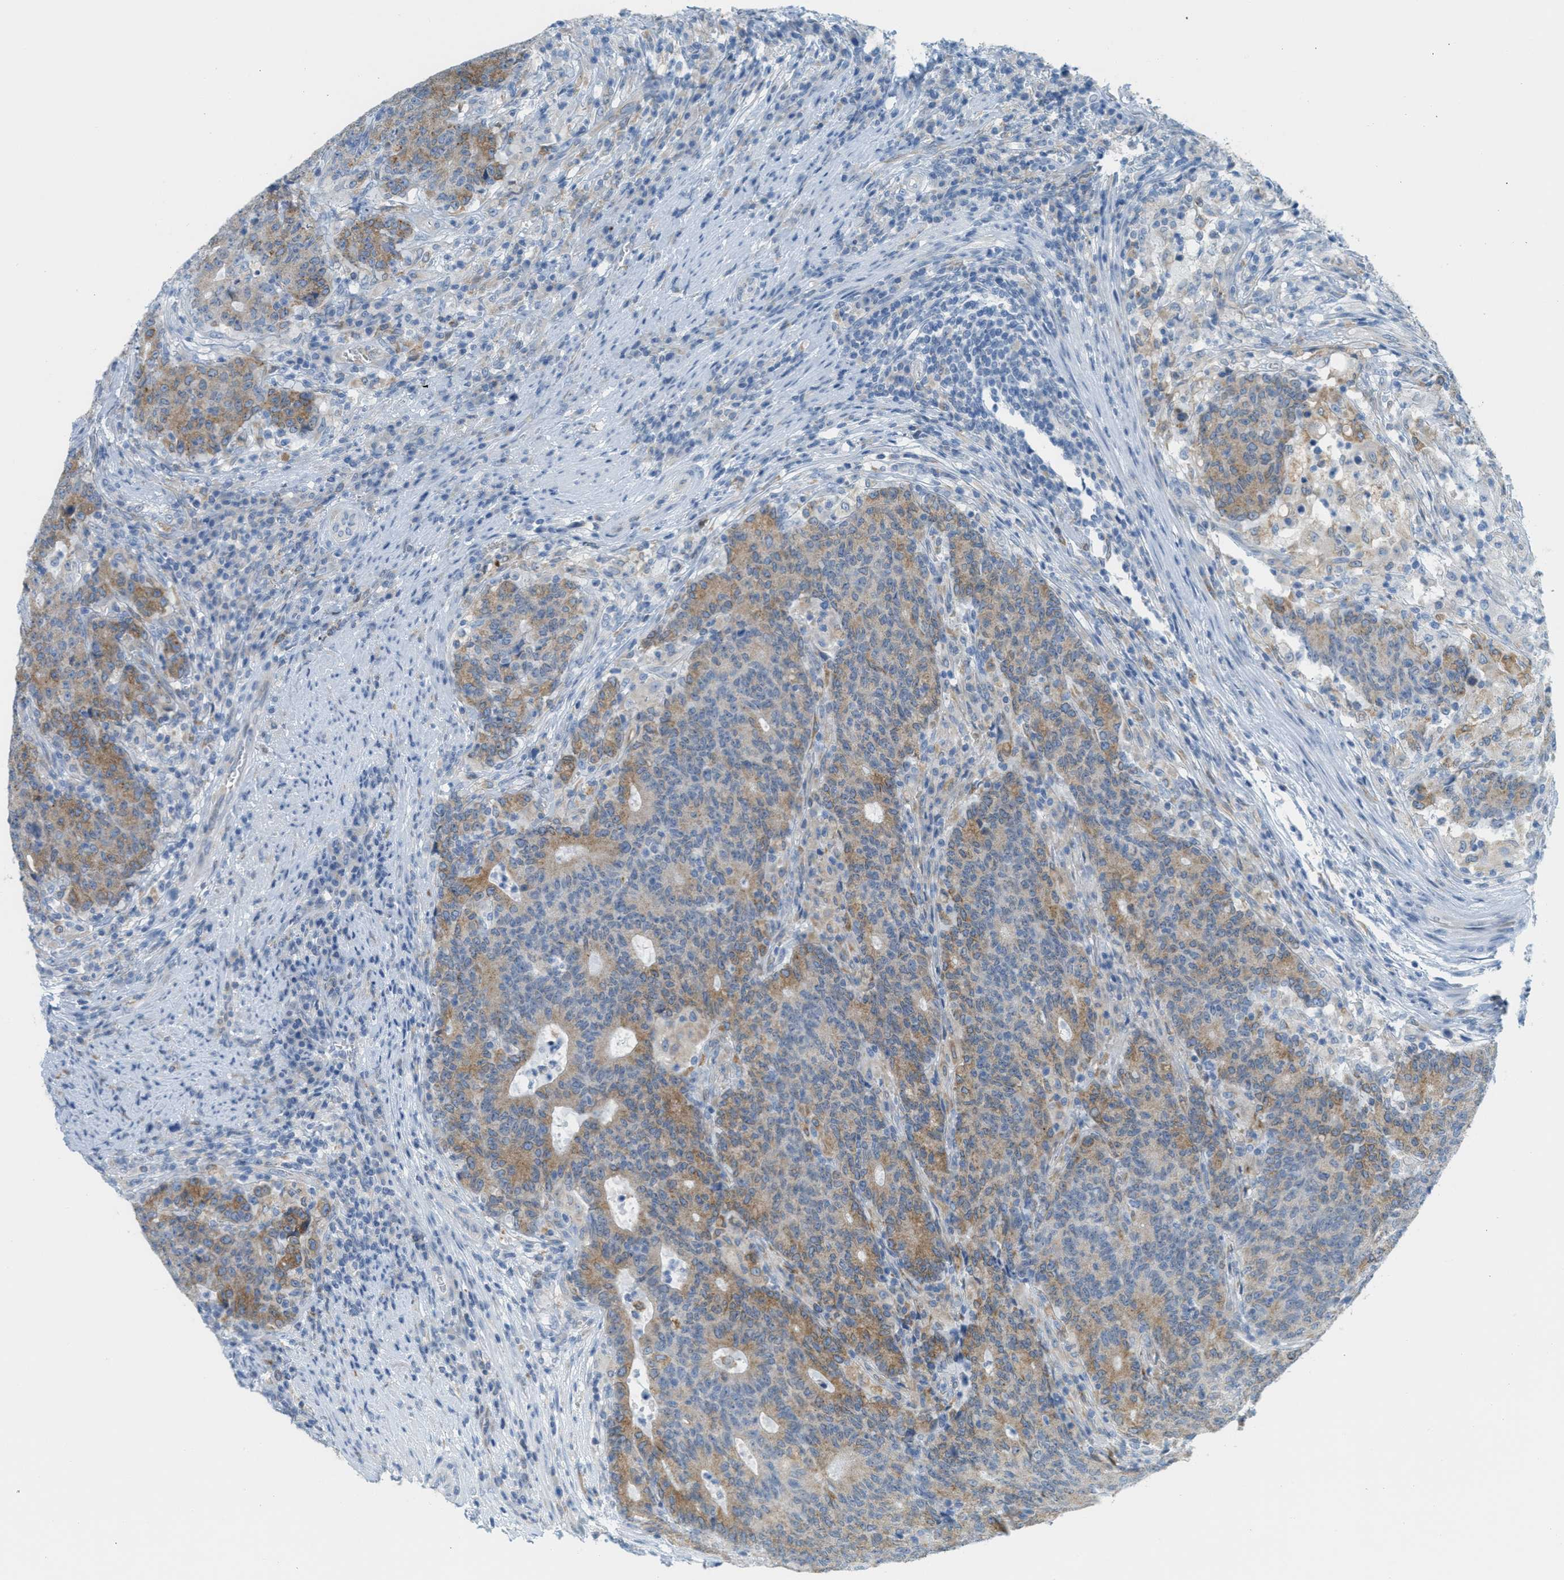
{"staining": {"intensity": "moderate", "quantity": "25%-75%", "location": "cytoplasmic/membranous"}, "tissue": "colorectal cancer", "cell_type": "Tumor cells", "image_type": "cancer", "snomed": [{"axis": "morphology", "description": "Normal tissue, NOS"}, {"axis": "morphology", "description": "Adenocarcinoma, NOS"}, {"axis": "topography", "description": "Colon"}], "caption": "Colorectal cancer stained for a protein demonstrates moderate cytoplasmic/membranous positivity in tumor cells.", "gene": "TEX264", "patient": {"sex": "female", "age": 75}}